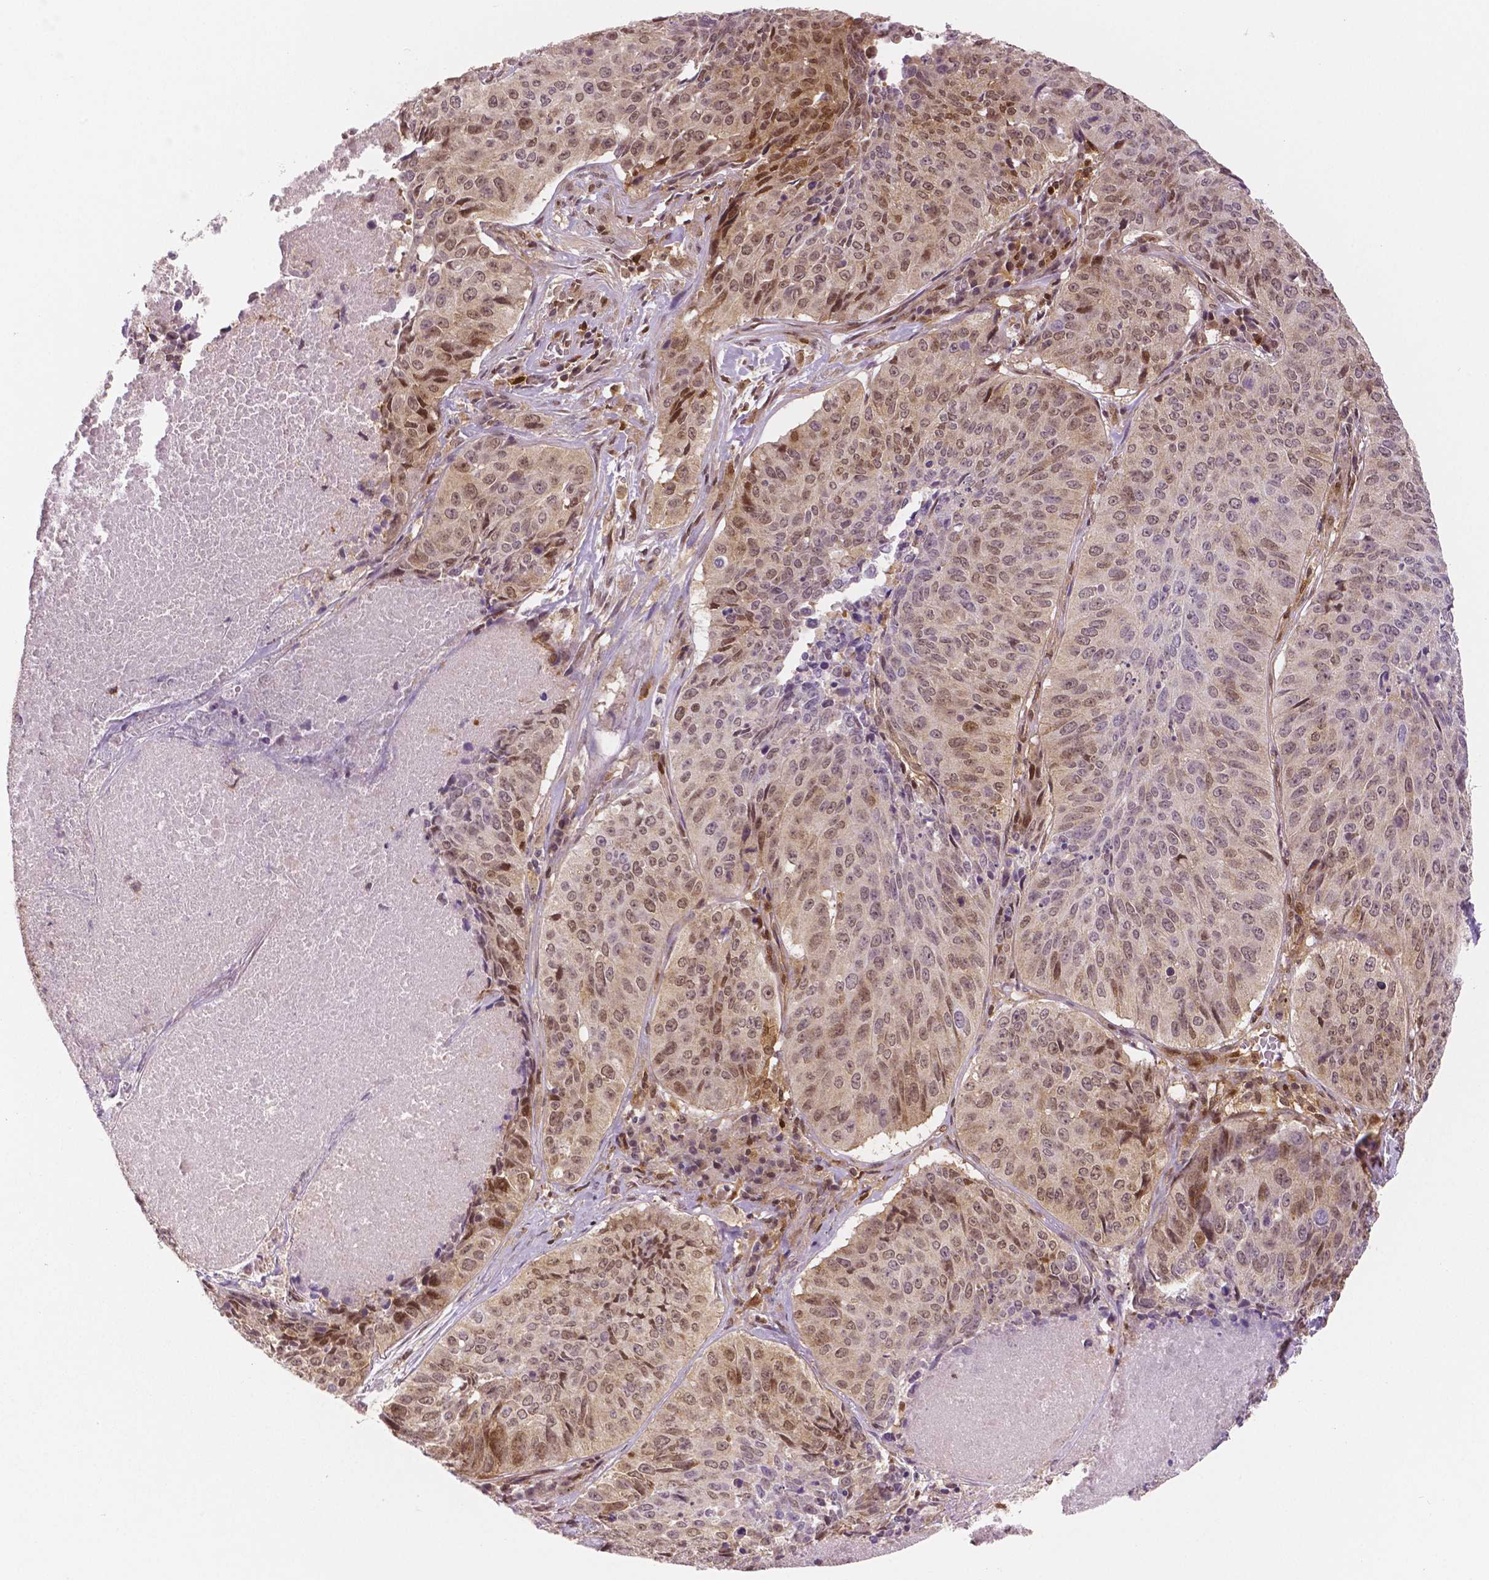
{"staining": {"intensity": "moderate", "quantity": ">75%", "location": "cytoplasmic/membranous,nuclear"}, "tissue": "lung cancer", "cell_type": "Tumor cells", "image_type": "cancer", "snomed": [{"axis": "morphology", "description": "Normal tissue, NOS"}, {"axis": "morphology", "description": "Squamous cell carcinoma, NOS"}, {"axis": "topography", "description": "Bronchus"}, {"axis": "topography", "description": "Lung"}], "caption": "IHC image of neoplastic tissue: lung cancer stained using immunohistochemistry shows medium levels of moderate protein expression localized specifically in the cytoplasmic/membranous and nuclear of tumor cells, appearing as a cytoplasmic/membranous and nuclear brown color.", "gene": "STAT3", "patient": {"sex": "male", "age": 64}}